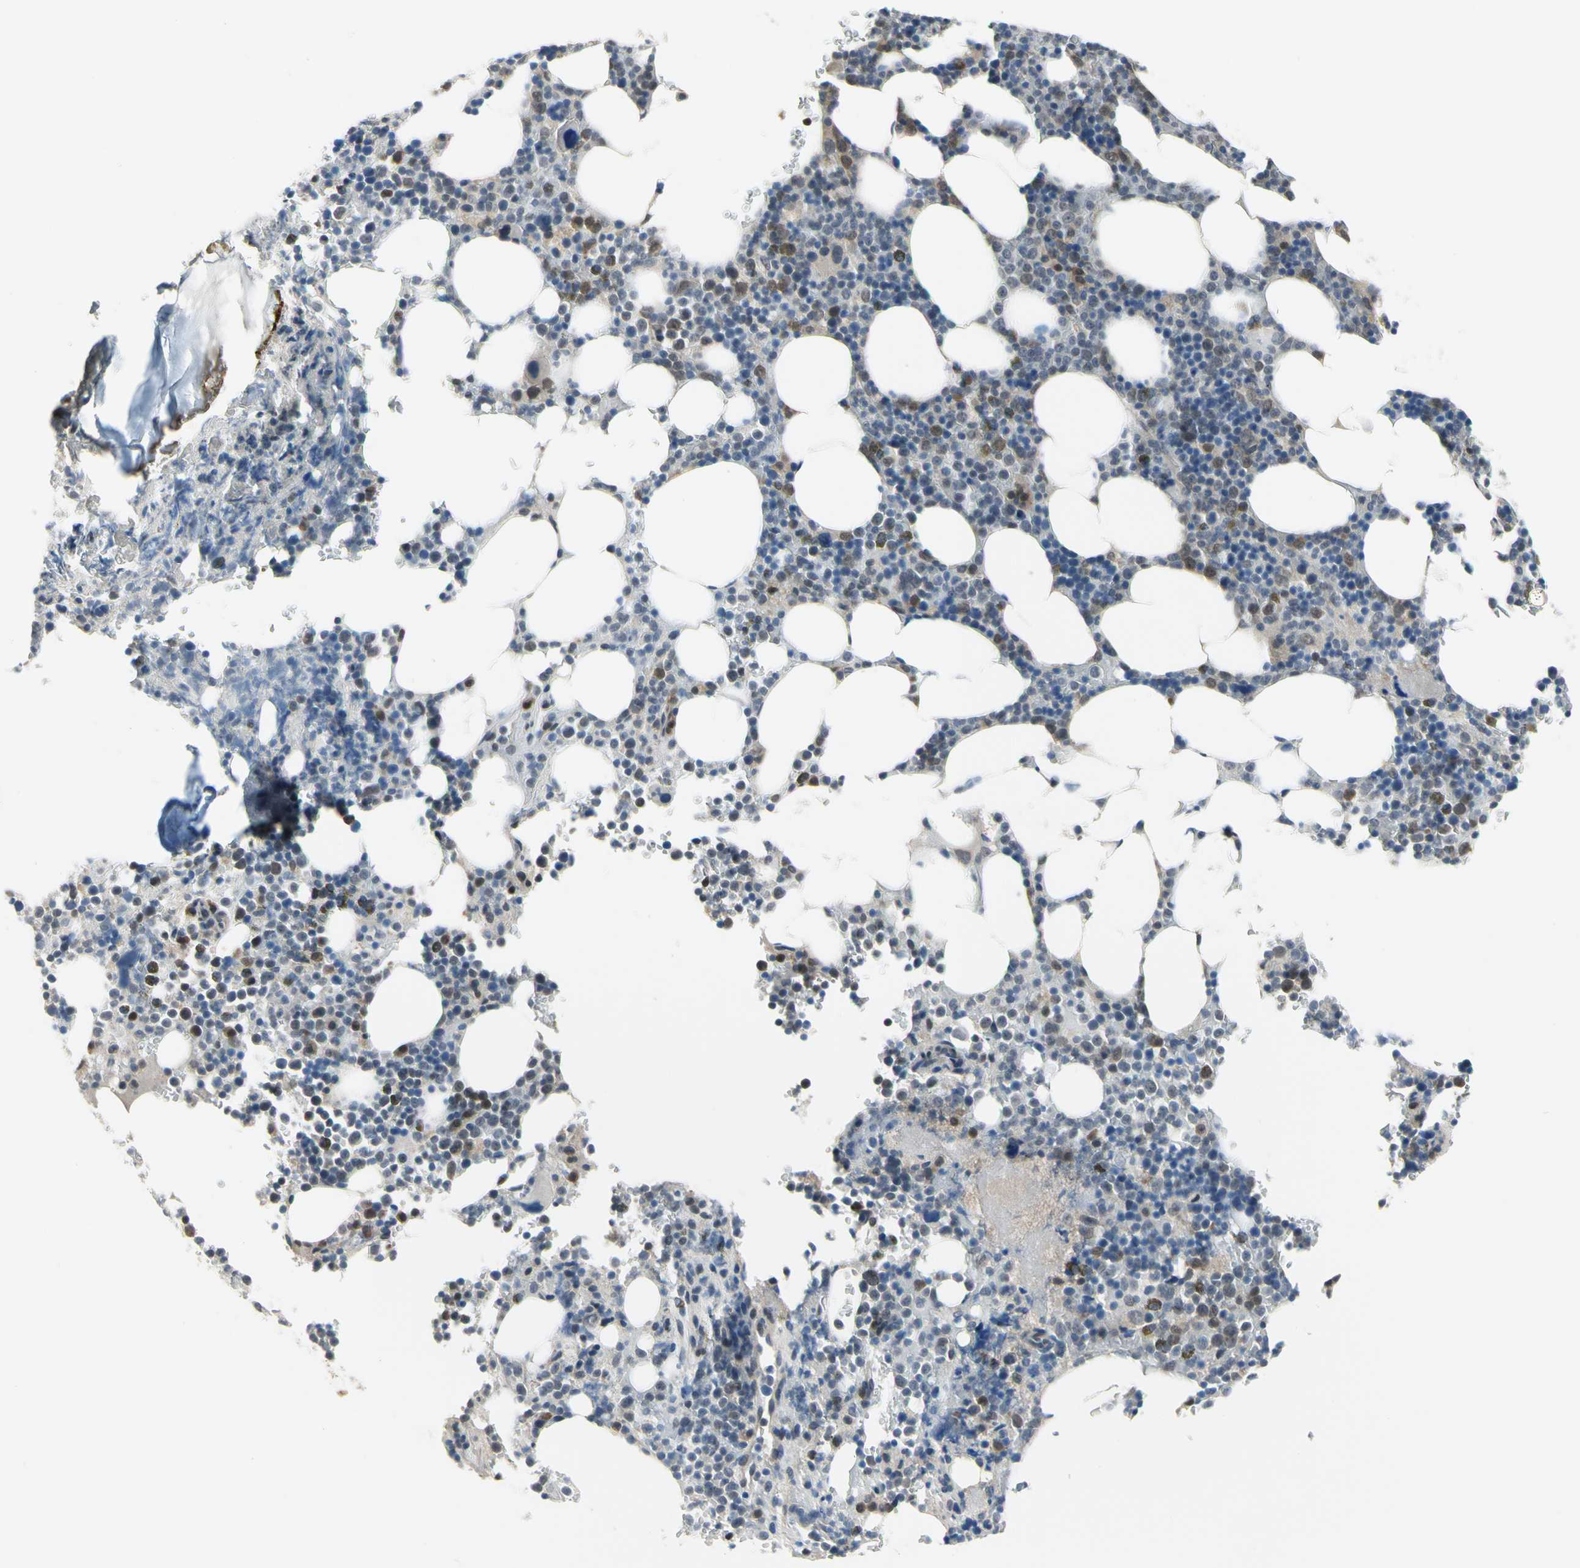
{"staining": {"intensity": "moderate", "quantity": "<25%", "location": "cytoplasmic/membranous"}, "tissue": "bone marrow", "cell_type": "Hematopoietic cells", "image_type": "normal", "snomed": [{"axis": "morphology", "description": "Normal tissue, NOS"}, {"axis": "topography", "description": "Bone marrow"}], "caption": "Benign bone marrow was stained to show a protein in brown. There is low levels of moderate cytoplasmic/membranous positivity in approximately <25% of hematopoietic cells.", "gene": "HSPA4", "patient": {"sex": "female", "age": 73}}